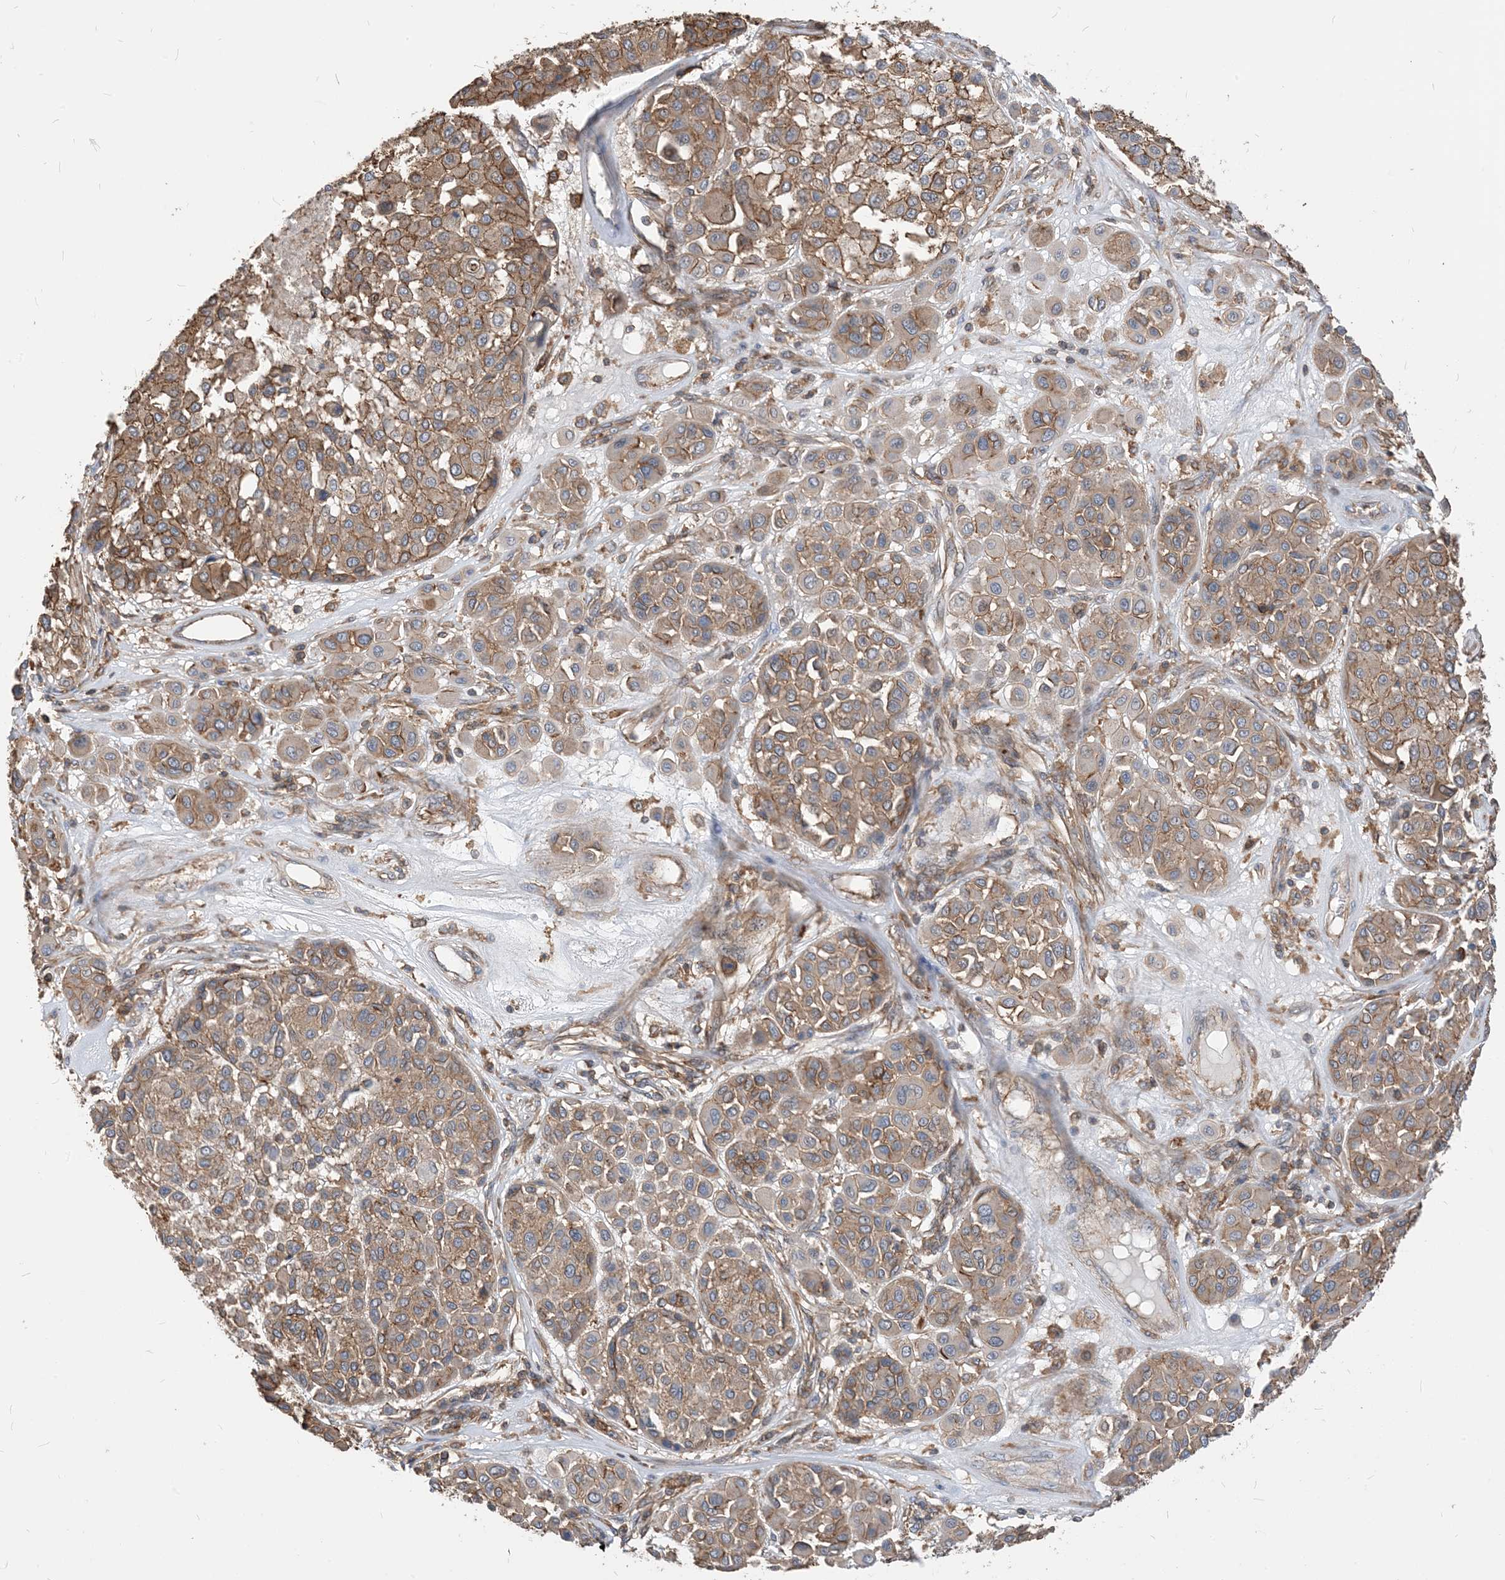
{"staining": {"intensity": "moderate", "quantity": ">75%", "location": "cytoplasmic/membranous"}, "tissue": "melanoma", "cell_type": "Tumor cells", "image_type": "cancer", "snomed": [{"axis": "morphology", "description": "Malignant melanoma, Metastatic site"}, {"axis": "topography", "description": "Soft tissue"}], "caption": "A micrograph of human melanoma stained for a protein demonstrates moderate cytoplasmic/membranous brown staining in tumor cells. (Brightfield microscopy of DAB IHC at high magnification).", "gene": "PARVG", "patient": {"sex": "male", "age": 41}}